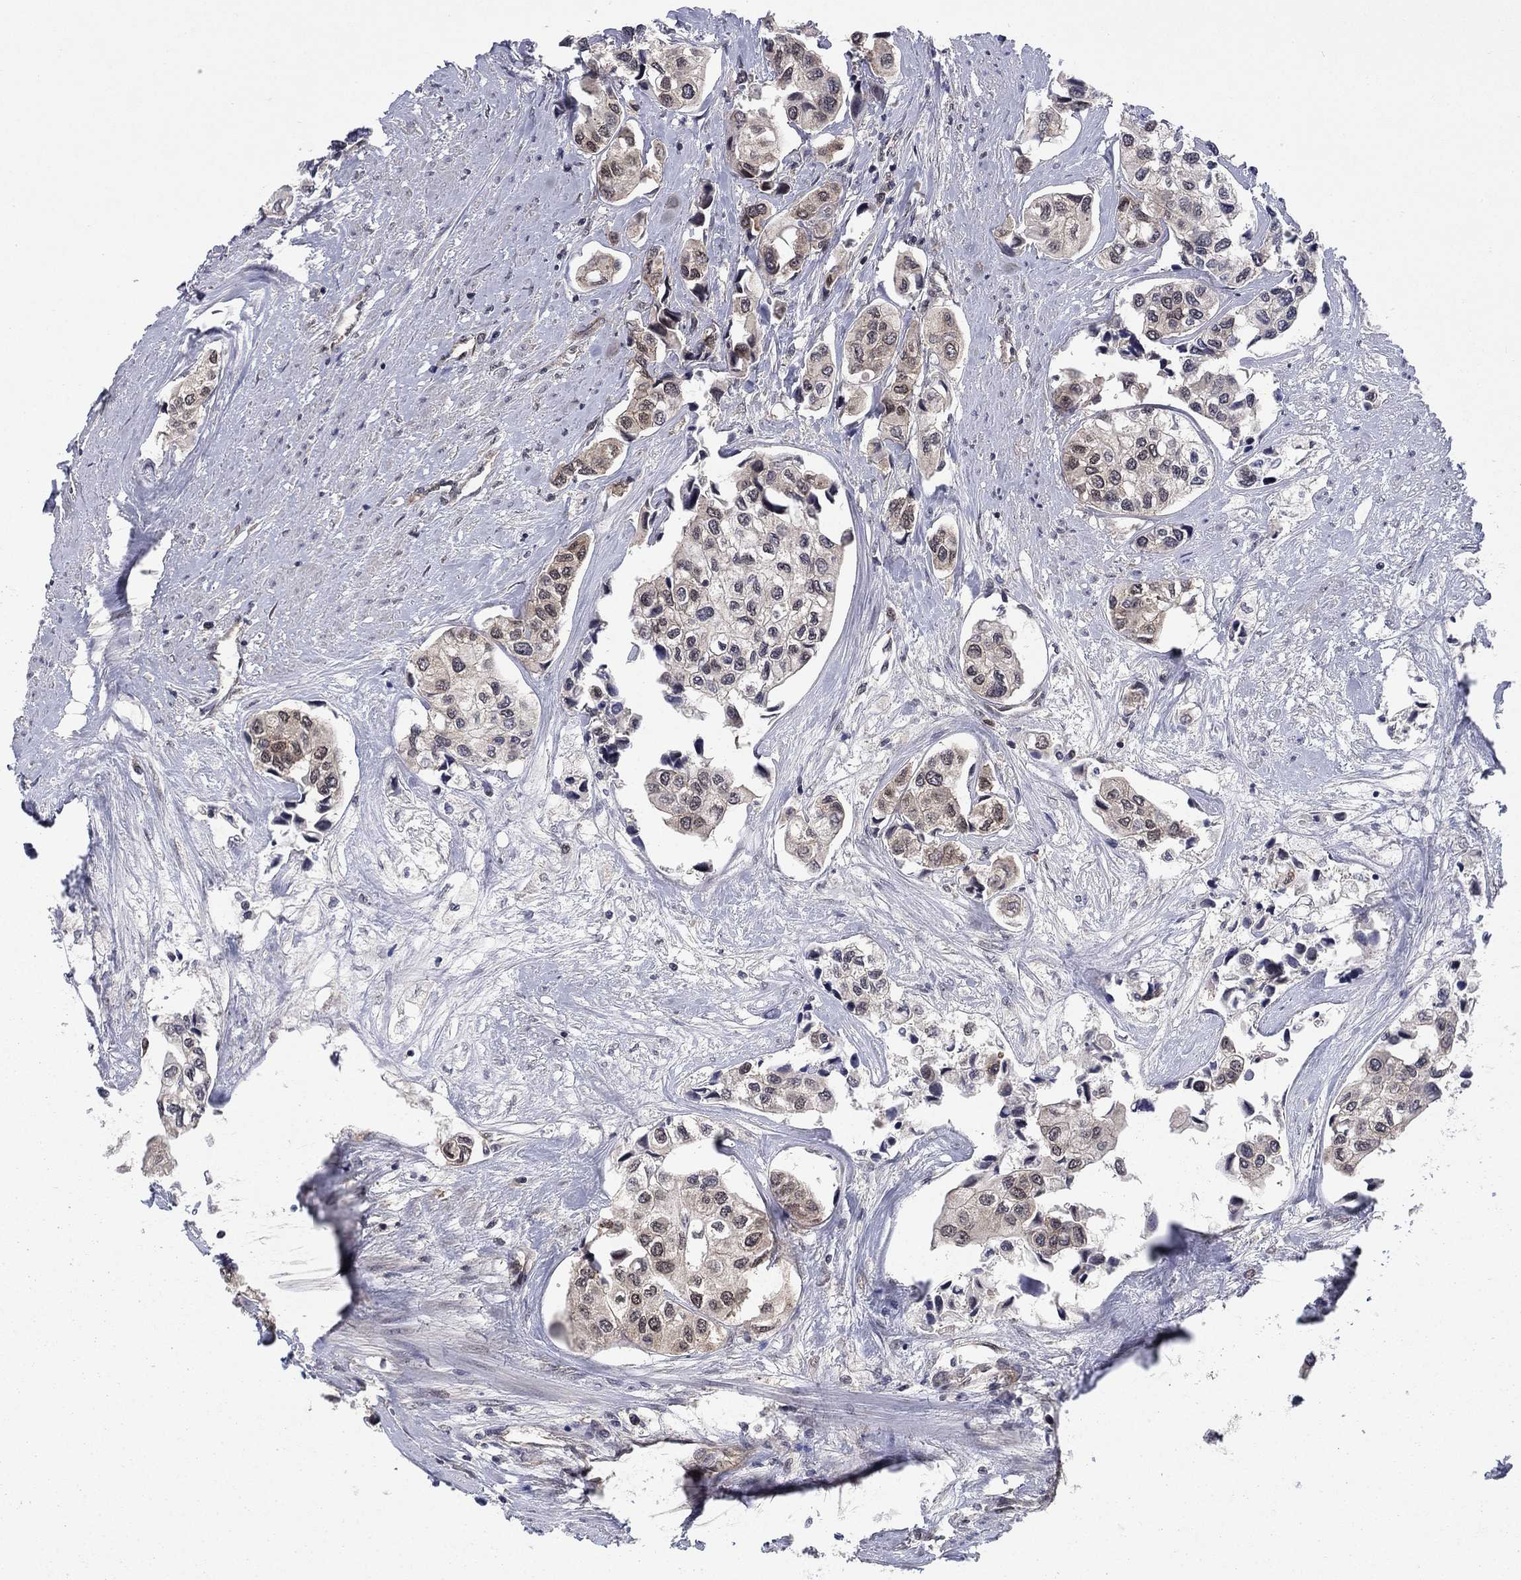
{"staining": {"intensity": "negative", "quantity": "none", "location": "none"}, "tissue": "urothelial cancer", "cell_type": "Tumor cells", "image_type": "cancer", "snomed": [{"axis": "morphology", "description": "Urothelial carcinoma, High grade"}, {"axis": "topography", "description": "Urinary bladder"}], "caption": "DAB immunohistochemical staining of urothelial cancer shows no significant positivity in tumor cells.", "gene": "DNAJA1", "patient": {"sex": "male", "age": 73}}